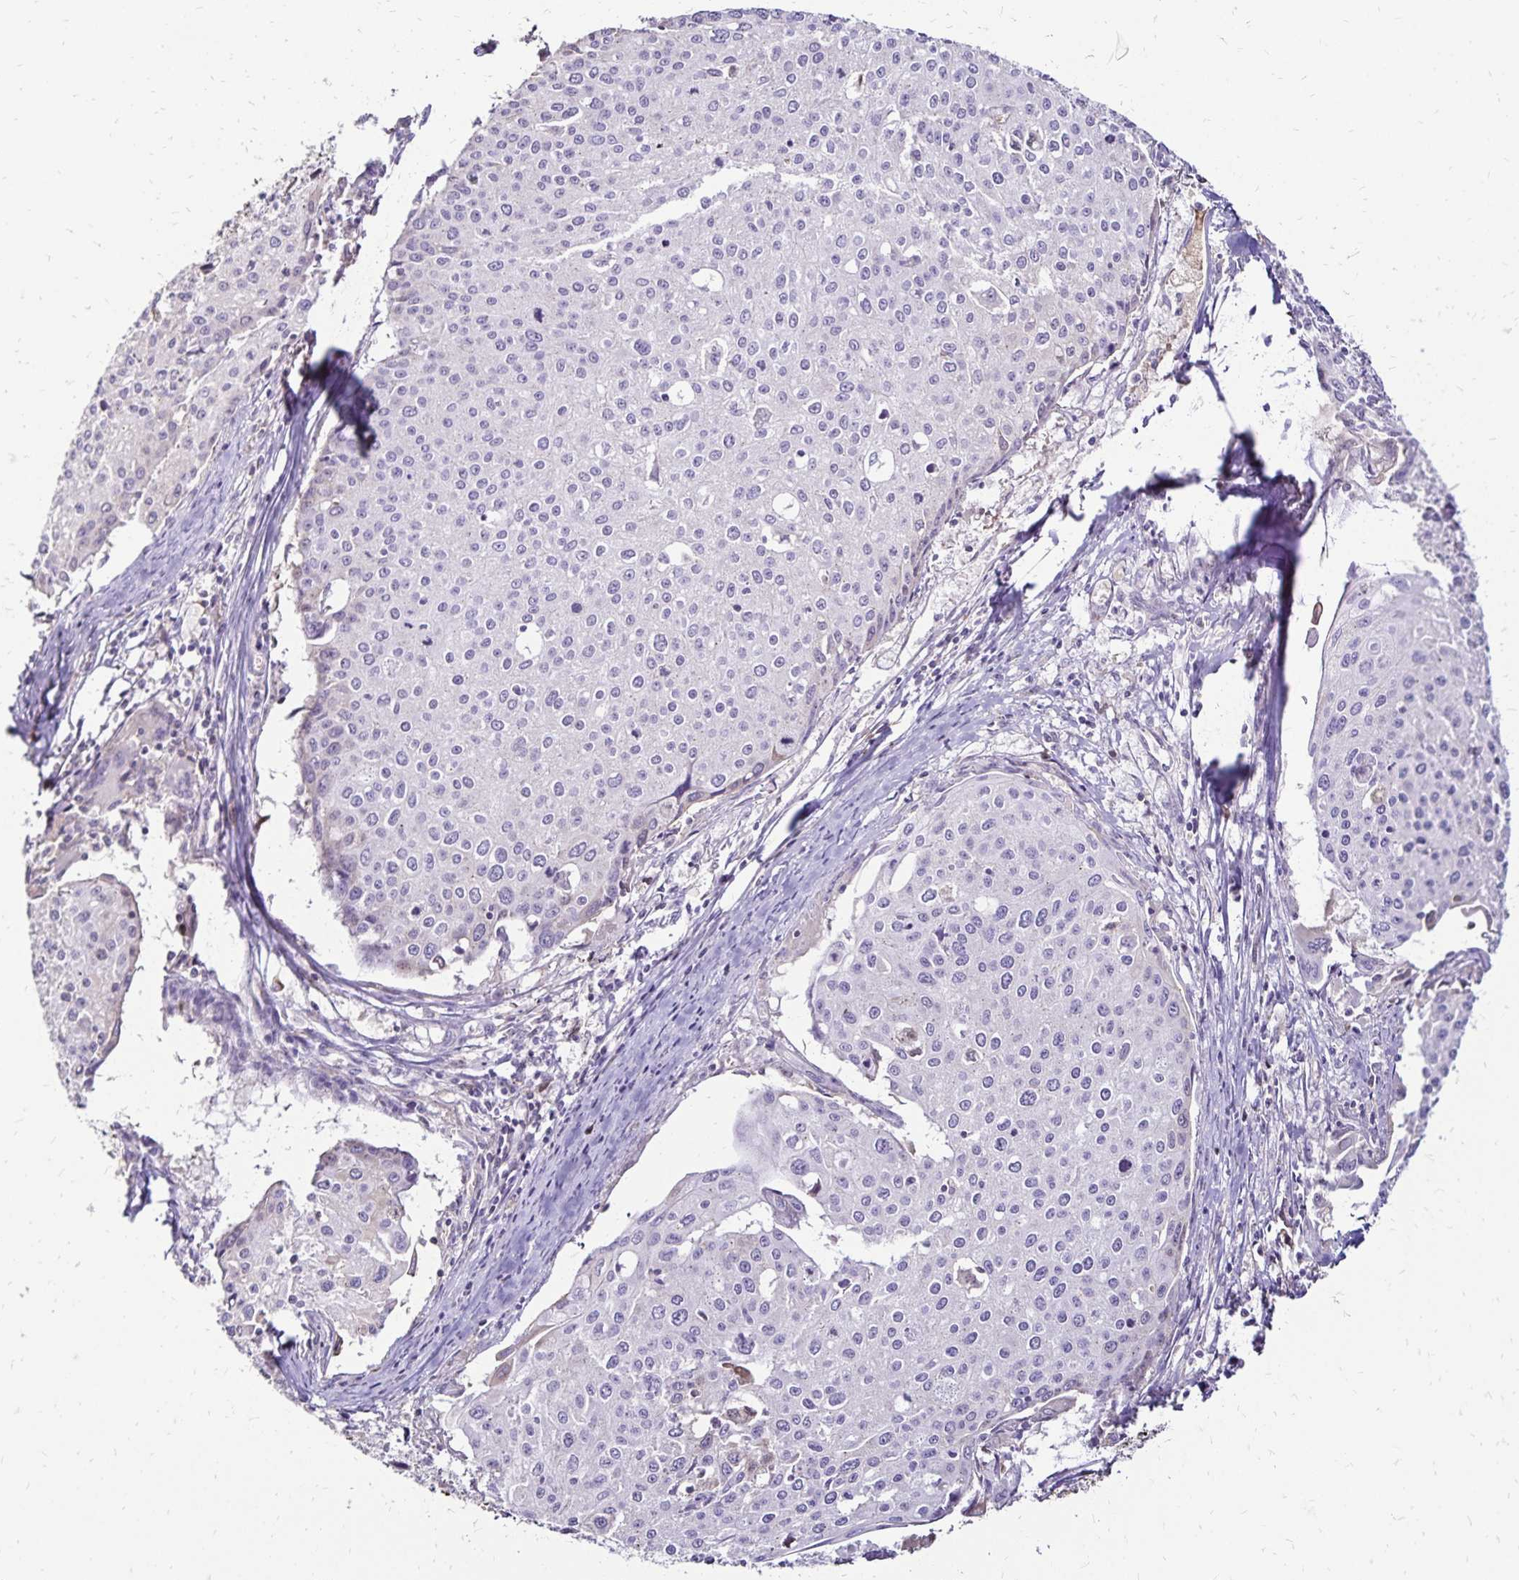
{"staining": {"intensity": "negative", "quantity": "none", "location": "none"}, "tissue": "cervical cancer", "cell_type": "Tumor cells", "image_type": "cancer", "snomed": [{"axis": "morphology", "description": "Squamous cell carcinoma, NOS"}, {"axis": "topography", "description": "Cervix"}], "caption": "Tumor cells are negative for protein expression in human cervical cancer. (DAB (3,3'-diaminobenzidine) immunohistochemistry, high magnification).", "gene": "KISS1", "patient": {"sex": "female", "age": 38}}